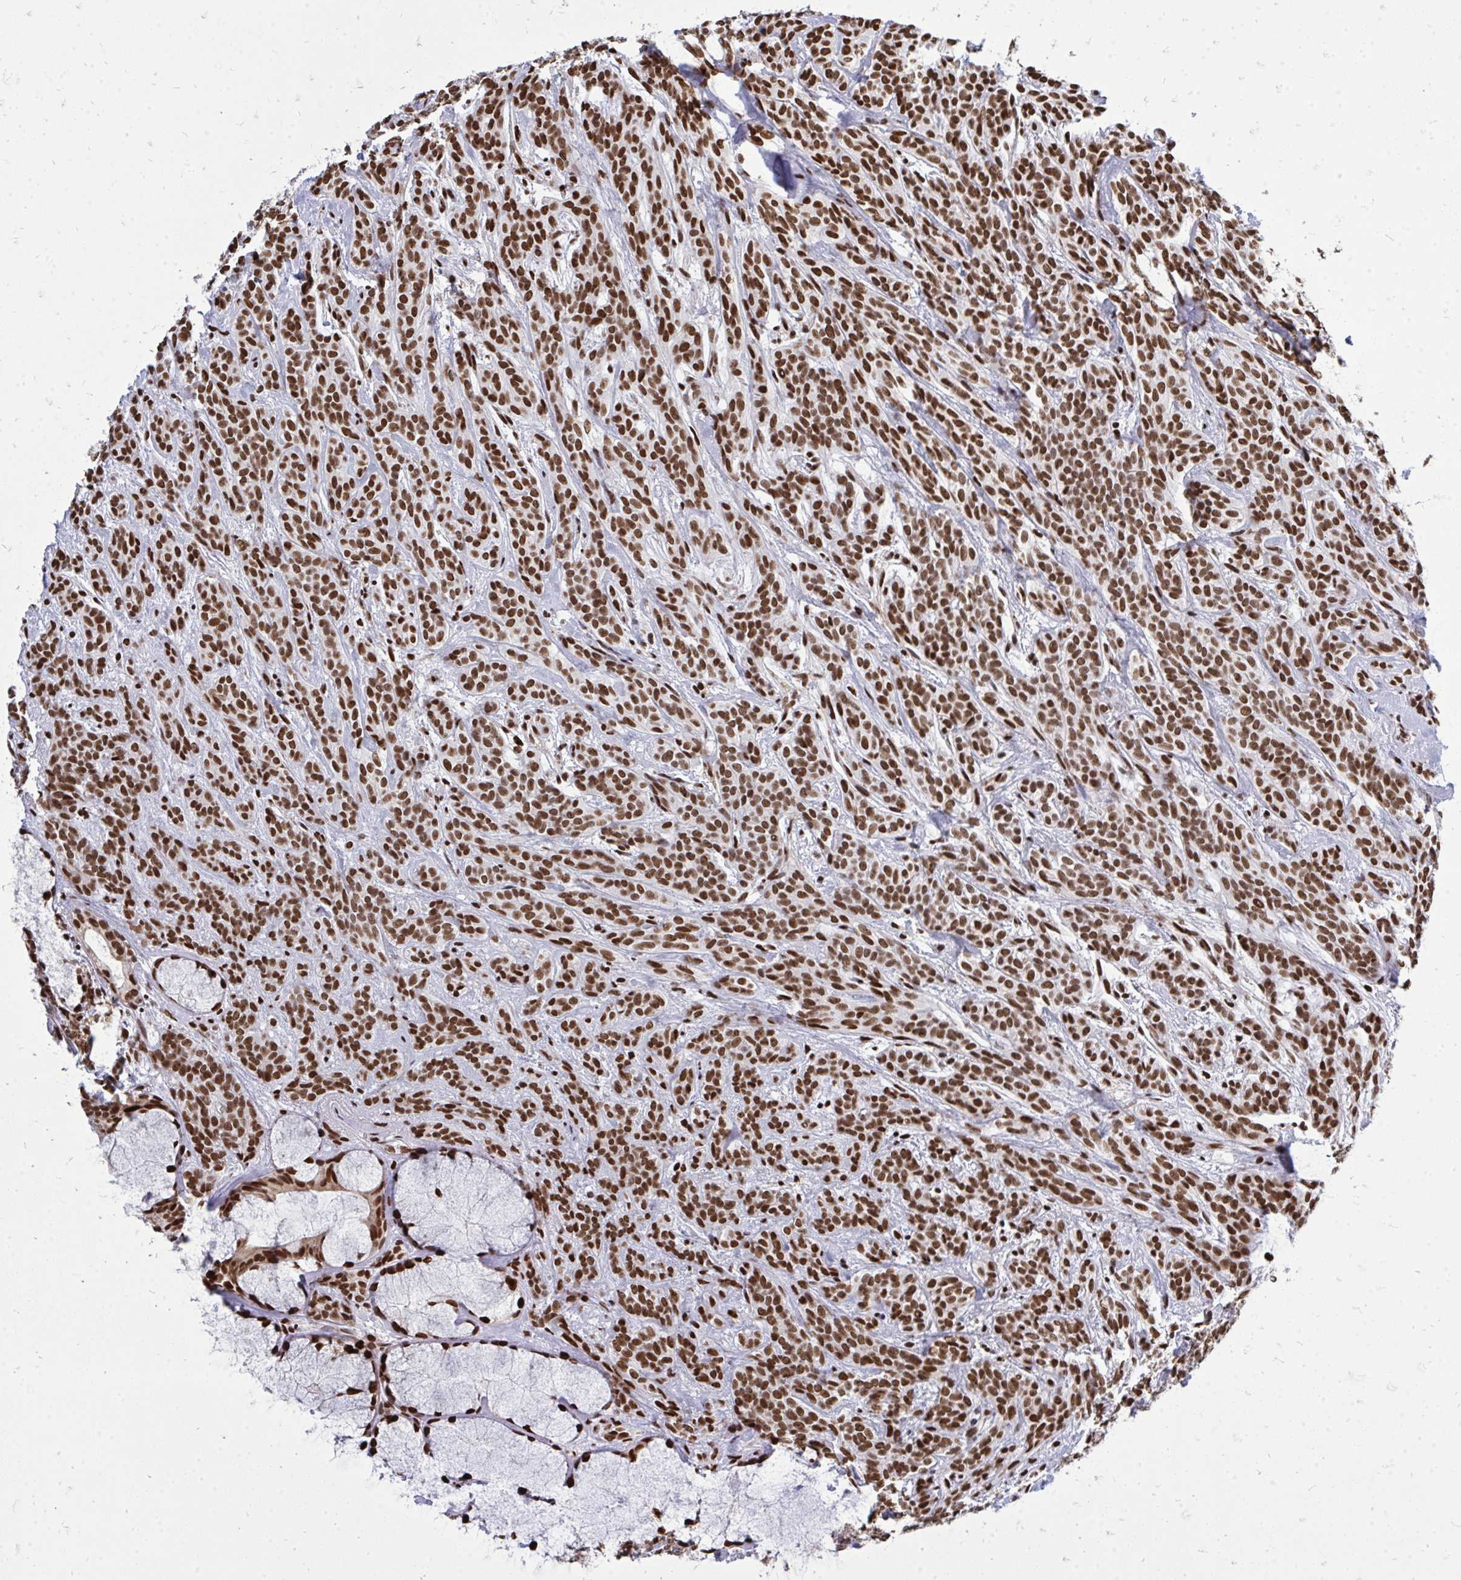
{"staining": {"intensity": "strong", "quantity": ">75%", "location": "nuclear"}, "tissue": "head and neck cancer", "cell_type": "Tumor cells", "image_type": "cancer", "snomed": [{"axis": "morphology", "description": "Adenocarcinoma, NOS"}, {"axis": "topography", "description": "Head-Neck"}], "caption": "Head and neck adenocarcinoma was stained to show a protein in brown. There is high levels of strong nuclear staining in approximately >75% of tumor cells. The protein of interest is stained brown, and the nuclei are stained in blue (DAB IHC with brightfield microscopy, high magnification).", "gene": "TBL1Y", "patient": {"sex": "female", "age": 57}}